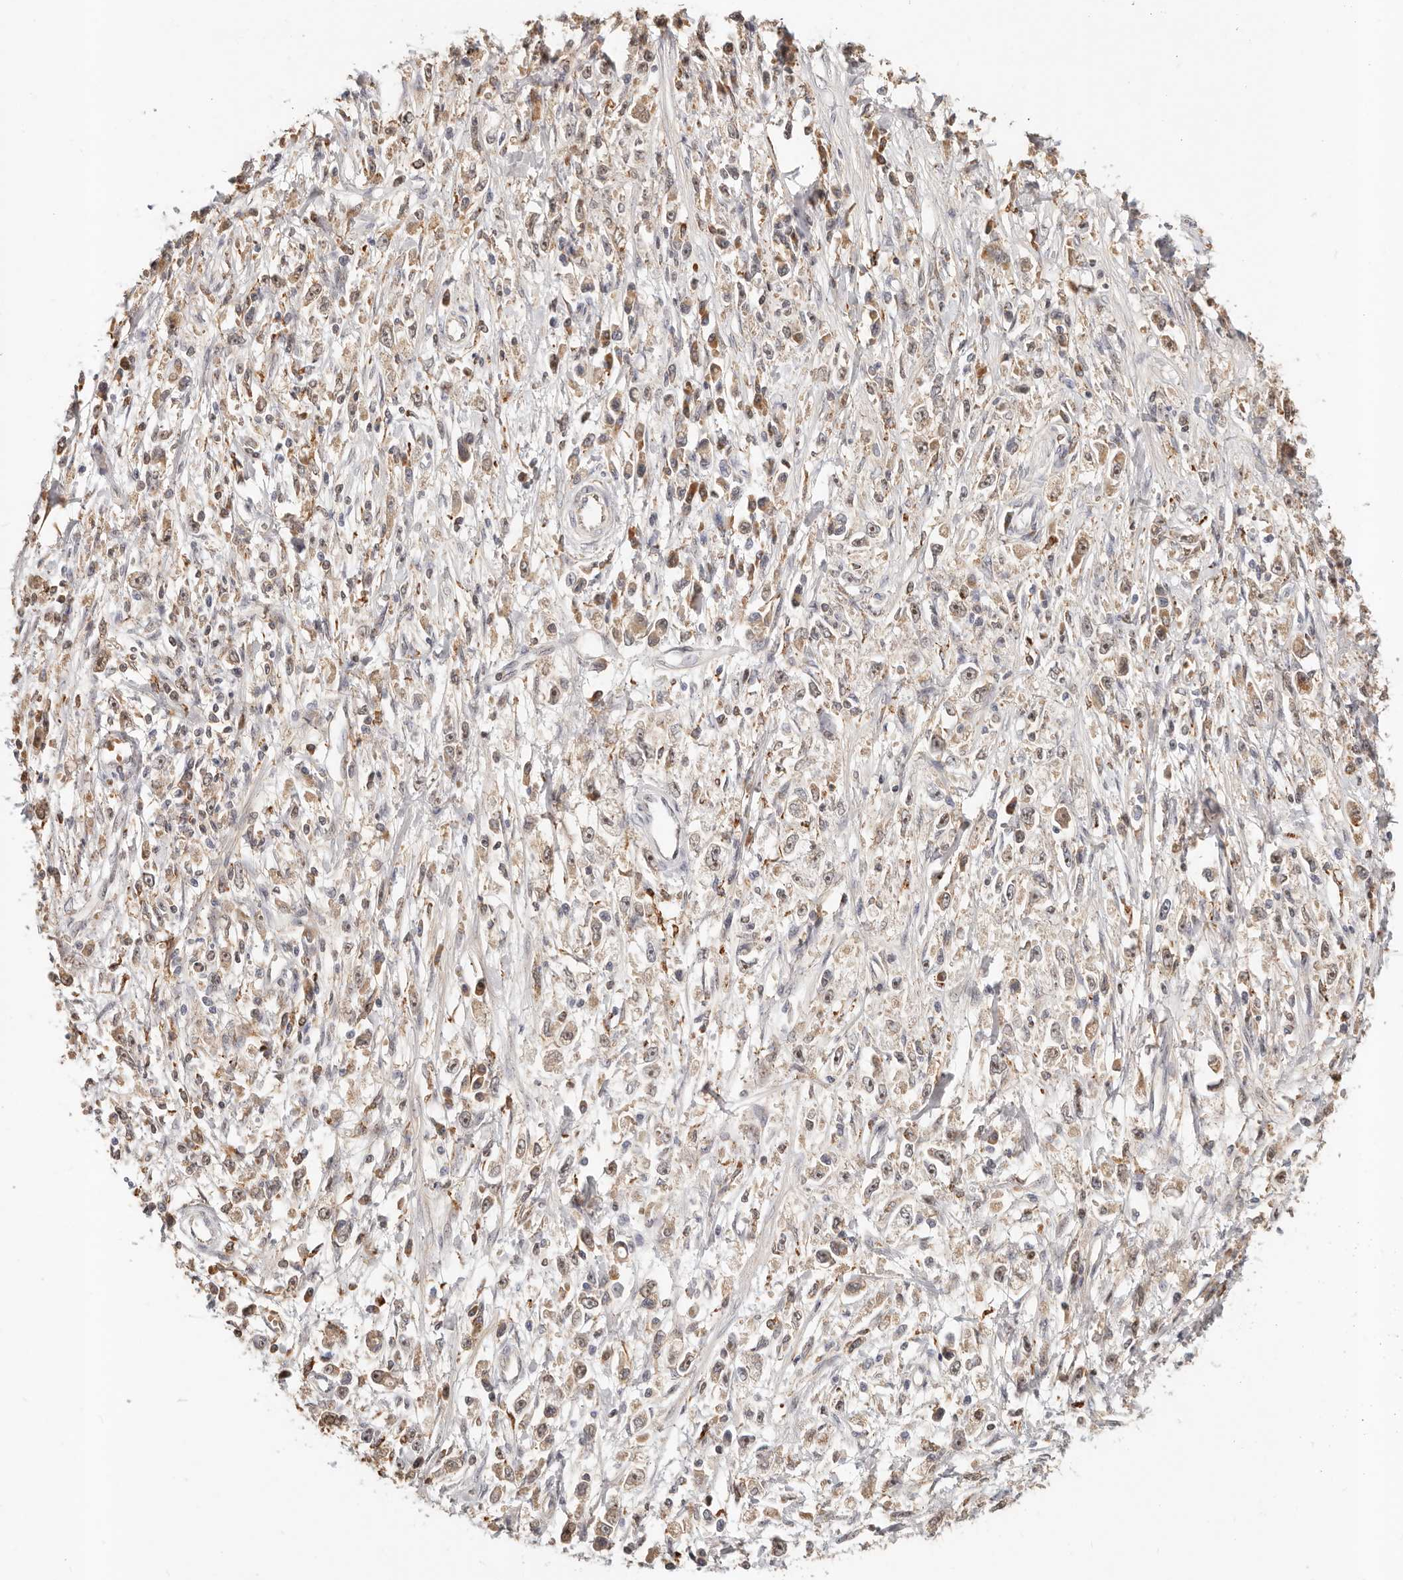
{"staining": {"intensity": "weak", "quantity": ">75%", "location": "cytoplasmic/membranous,nuclear"}, "tissue": "stomach cancer", "cell_type": "Tumor cells", "image_type": "cancer", "snomed": [{"axis": "morphology", "description": "Adenocarcinoma, NOS"}, {"axis": "topography", "description": "Stomach"}], "caption": "IHC of human stomach adenocarcinoma exhibits low levels of weak cytoplasmic/membranous and nuclear expression in approximately >75% of tumor cells.", "gene": "ZRANB1", "patient": {"sex": "female", "age": 59}}